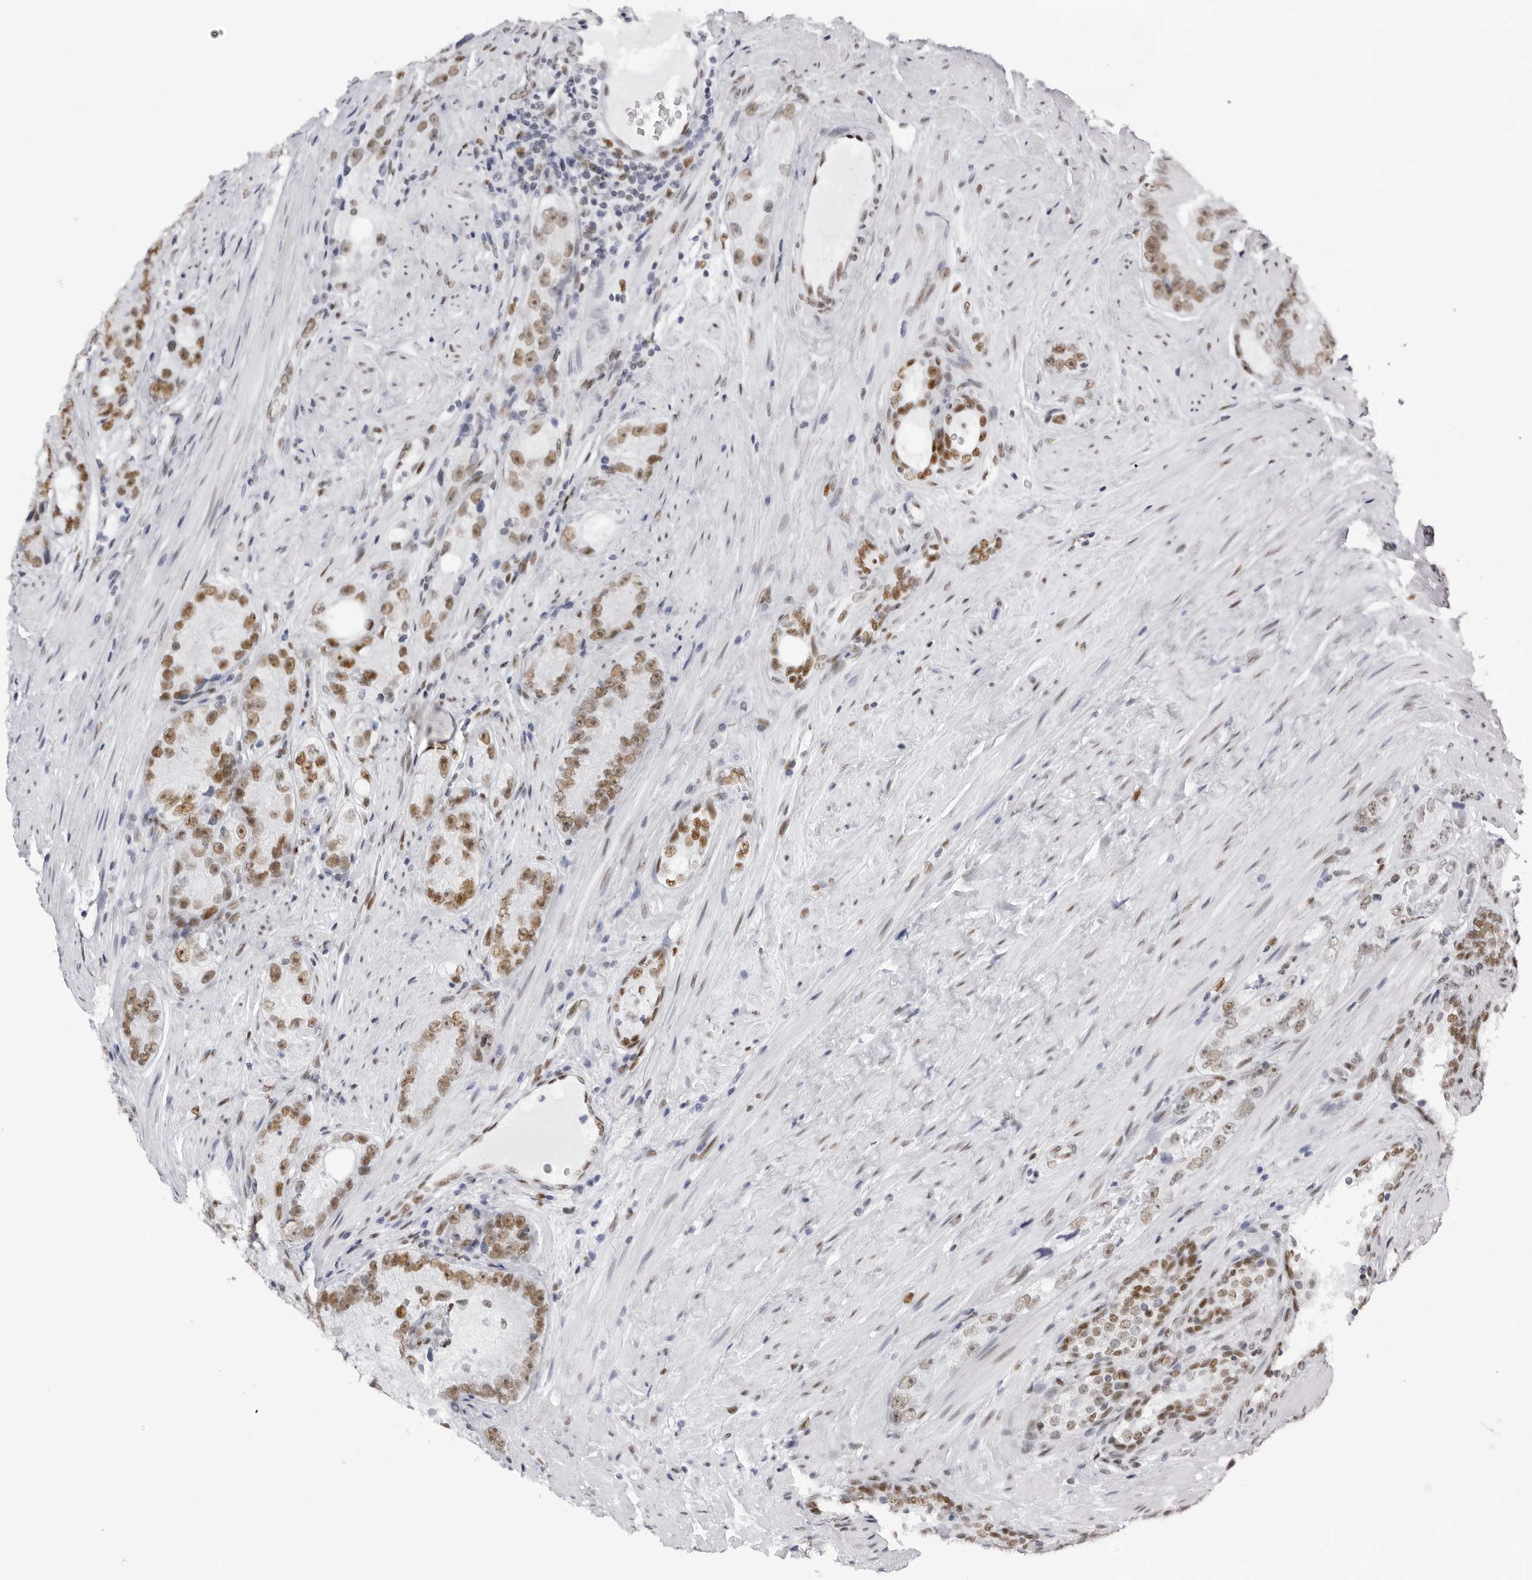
{"staining": {"intensity": "moderate", "quantity": "25%-75%", "location": "nuclear"}, "tissue": "prostate cancer", "cell_type": "Tumor cells", "image_type": "cancer", "snomed": [{"axis": "morphology", "description": "Adenocarcinoma, High grade"}, {"axis": "topography", "description": "Prostate"}], "caption": "DAB immunohistochemical staining of prostate cancer shows moderate nuclear protein staining in about 25%-75% of tumor cells.", "gene": "IRF2BP2", "patient": {"sex": "male", "age": 56}}